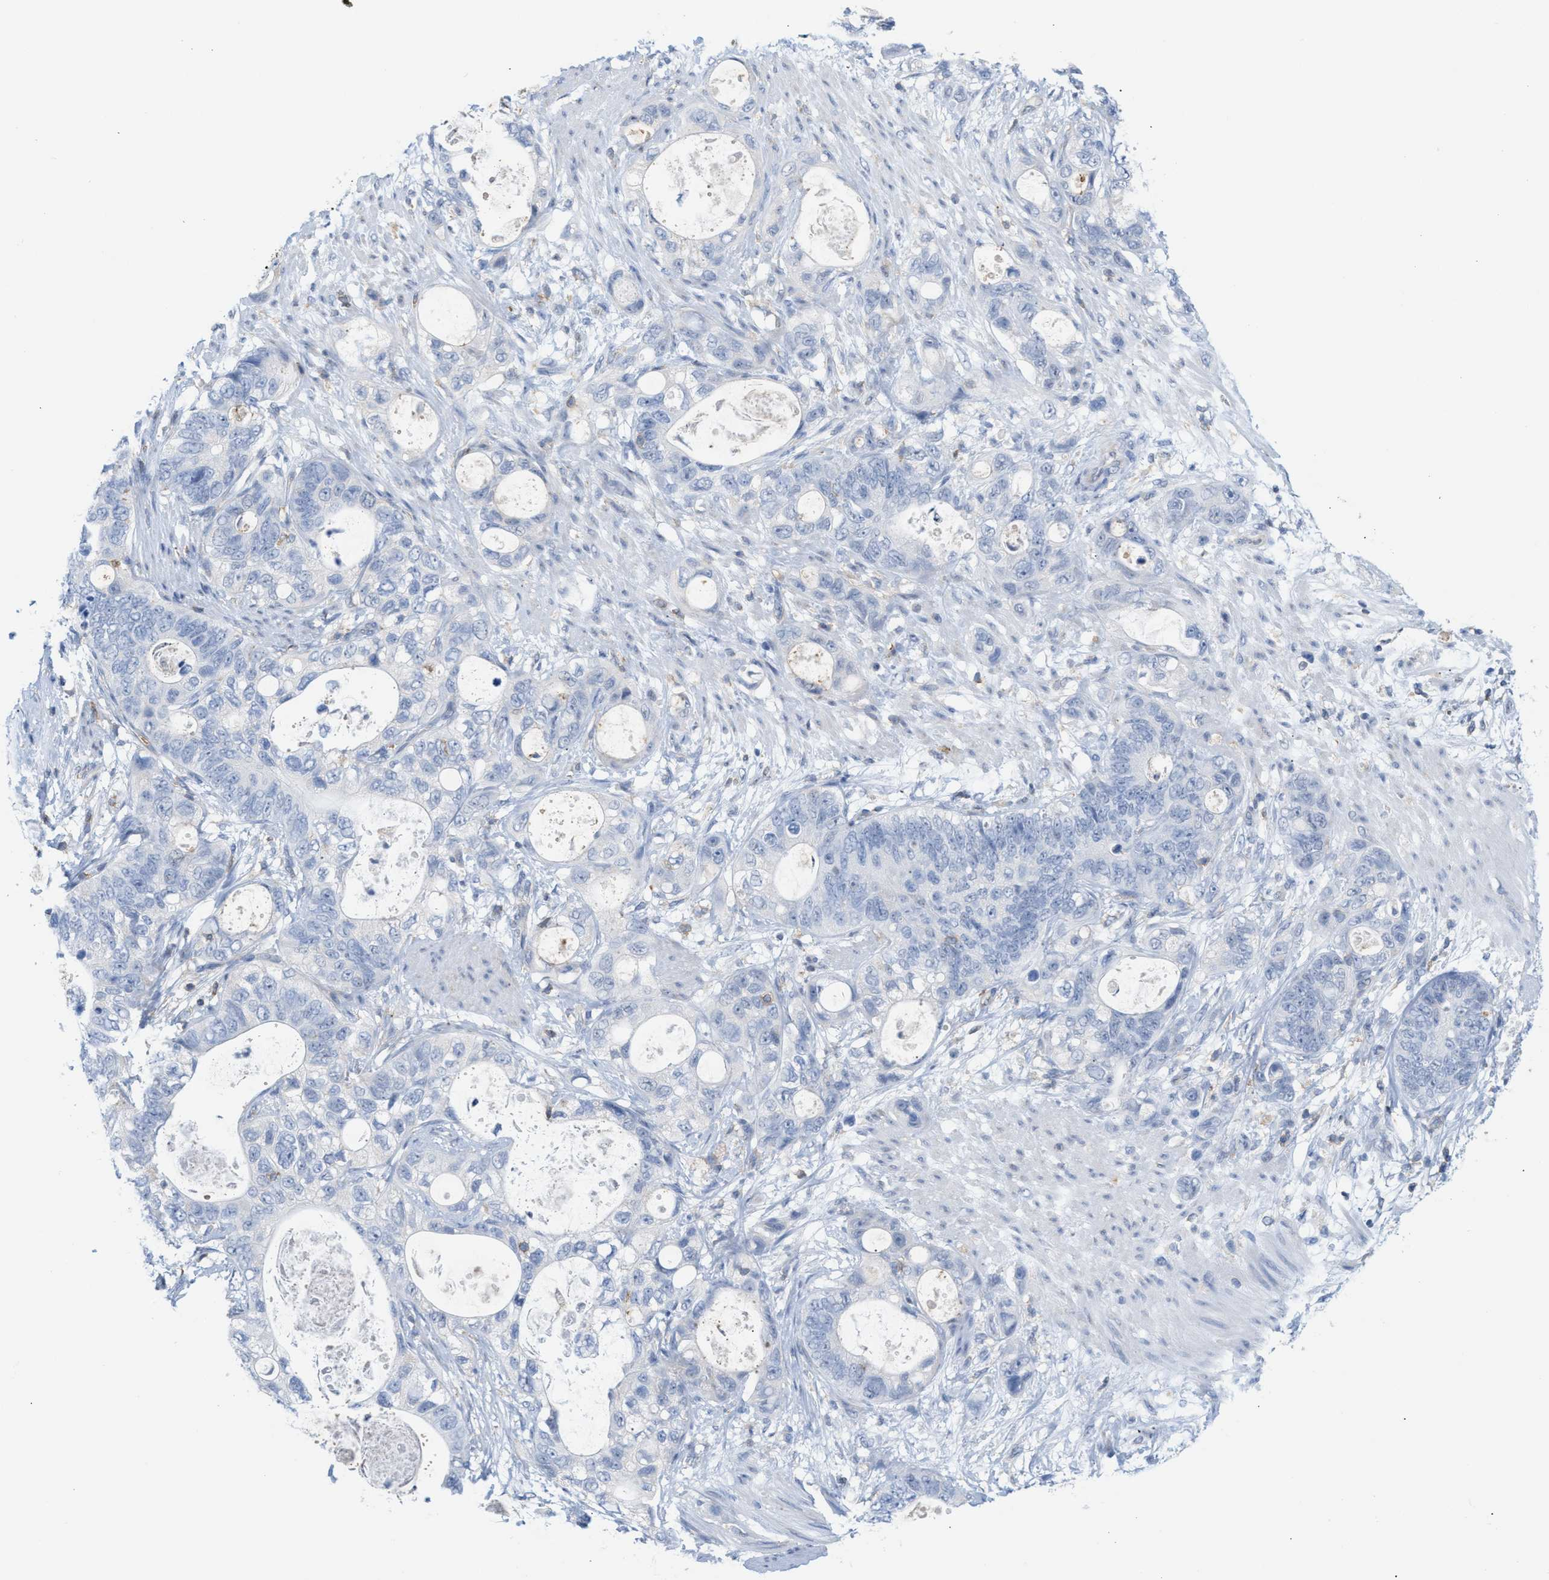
{"staining": {"intensity": "negative", "quantity": "none", "location": "none"}, "tissue": "stomach cancer", "cell_type": "Tumor cells", "image_type": "cancer", "snomed": [{"axis": "morphology", "description": "Normal tissue, NOS"}, {"axis": "morphology", "description": "Adenocarcinoma, NOS"}, {"axis": "topography", "description": "Stomach"}], "caption": "Human stomach cancer (adenocarcinoma) stained for a protein using IHC shows no expression in tumor cells.", "gene": "IL16", "patient": {"sex": "female", "age": 89}}